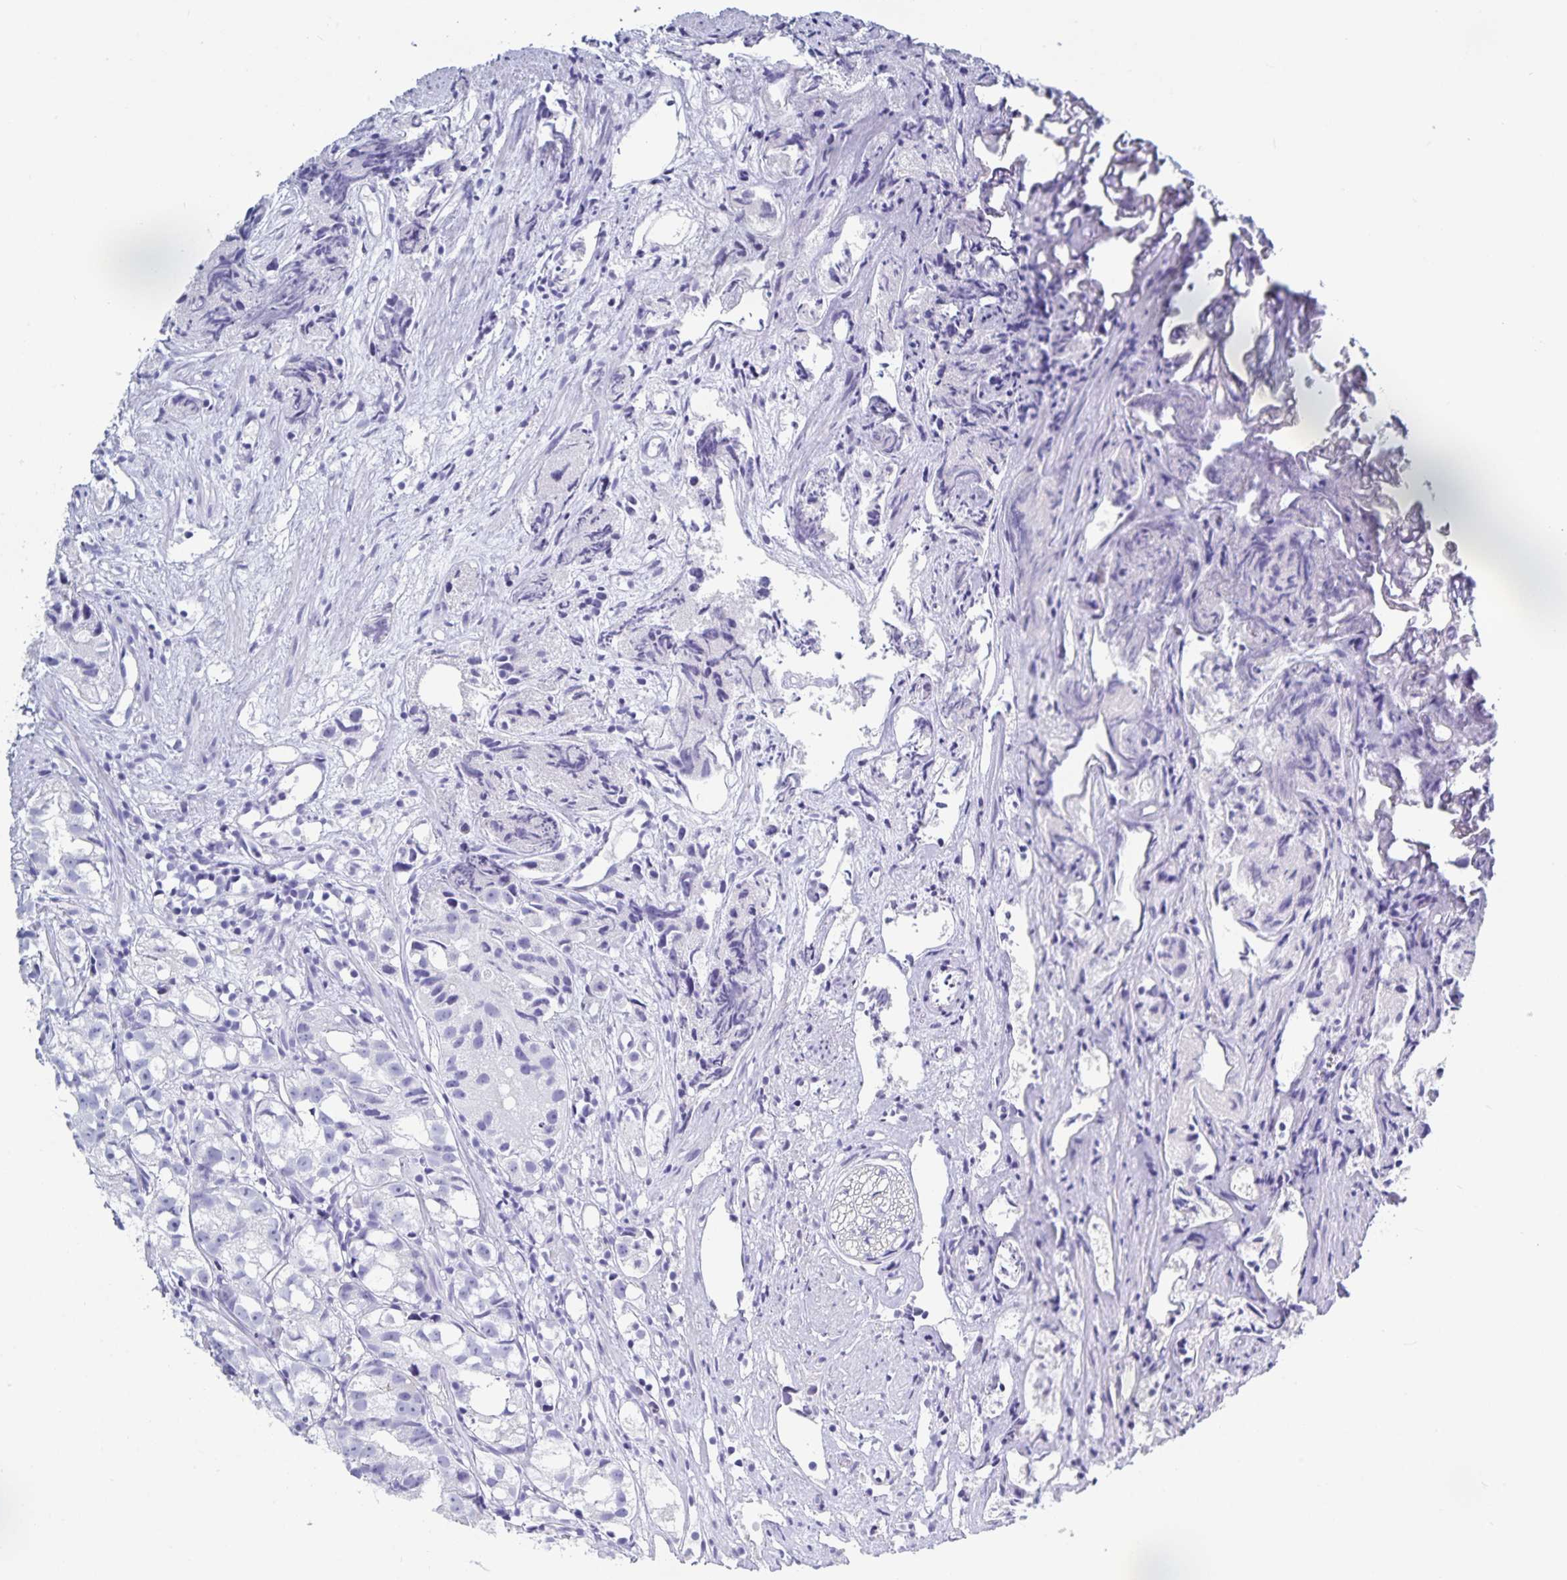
{"staining": {"intensity": "negative", "quantity": "none", "location": "none"}, "tissue": "prostate cancer", "cell_type": "Tumor cells", "image_type": "cancer", "snomed": [{"axis": "morphology", "description": "Adenocarcinoma, High grade"}, {"axis": "topography", "description": "Prostate"}], "caption": "Immunohistochemistry (IHC) histopathology image of neoplastic tissue: human prostate cancer stained with DAB (3,3'-diaminobenzidine) demonstrates no significant protein staining in tumor cells.", "gene": "C19orf73", "patient": {"sex": "male", "age": 68}}